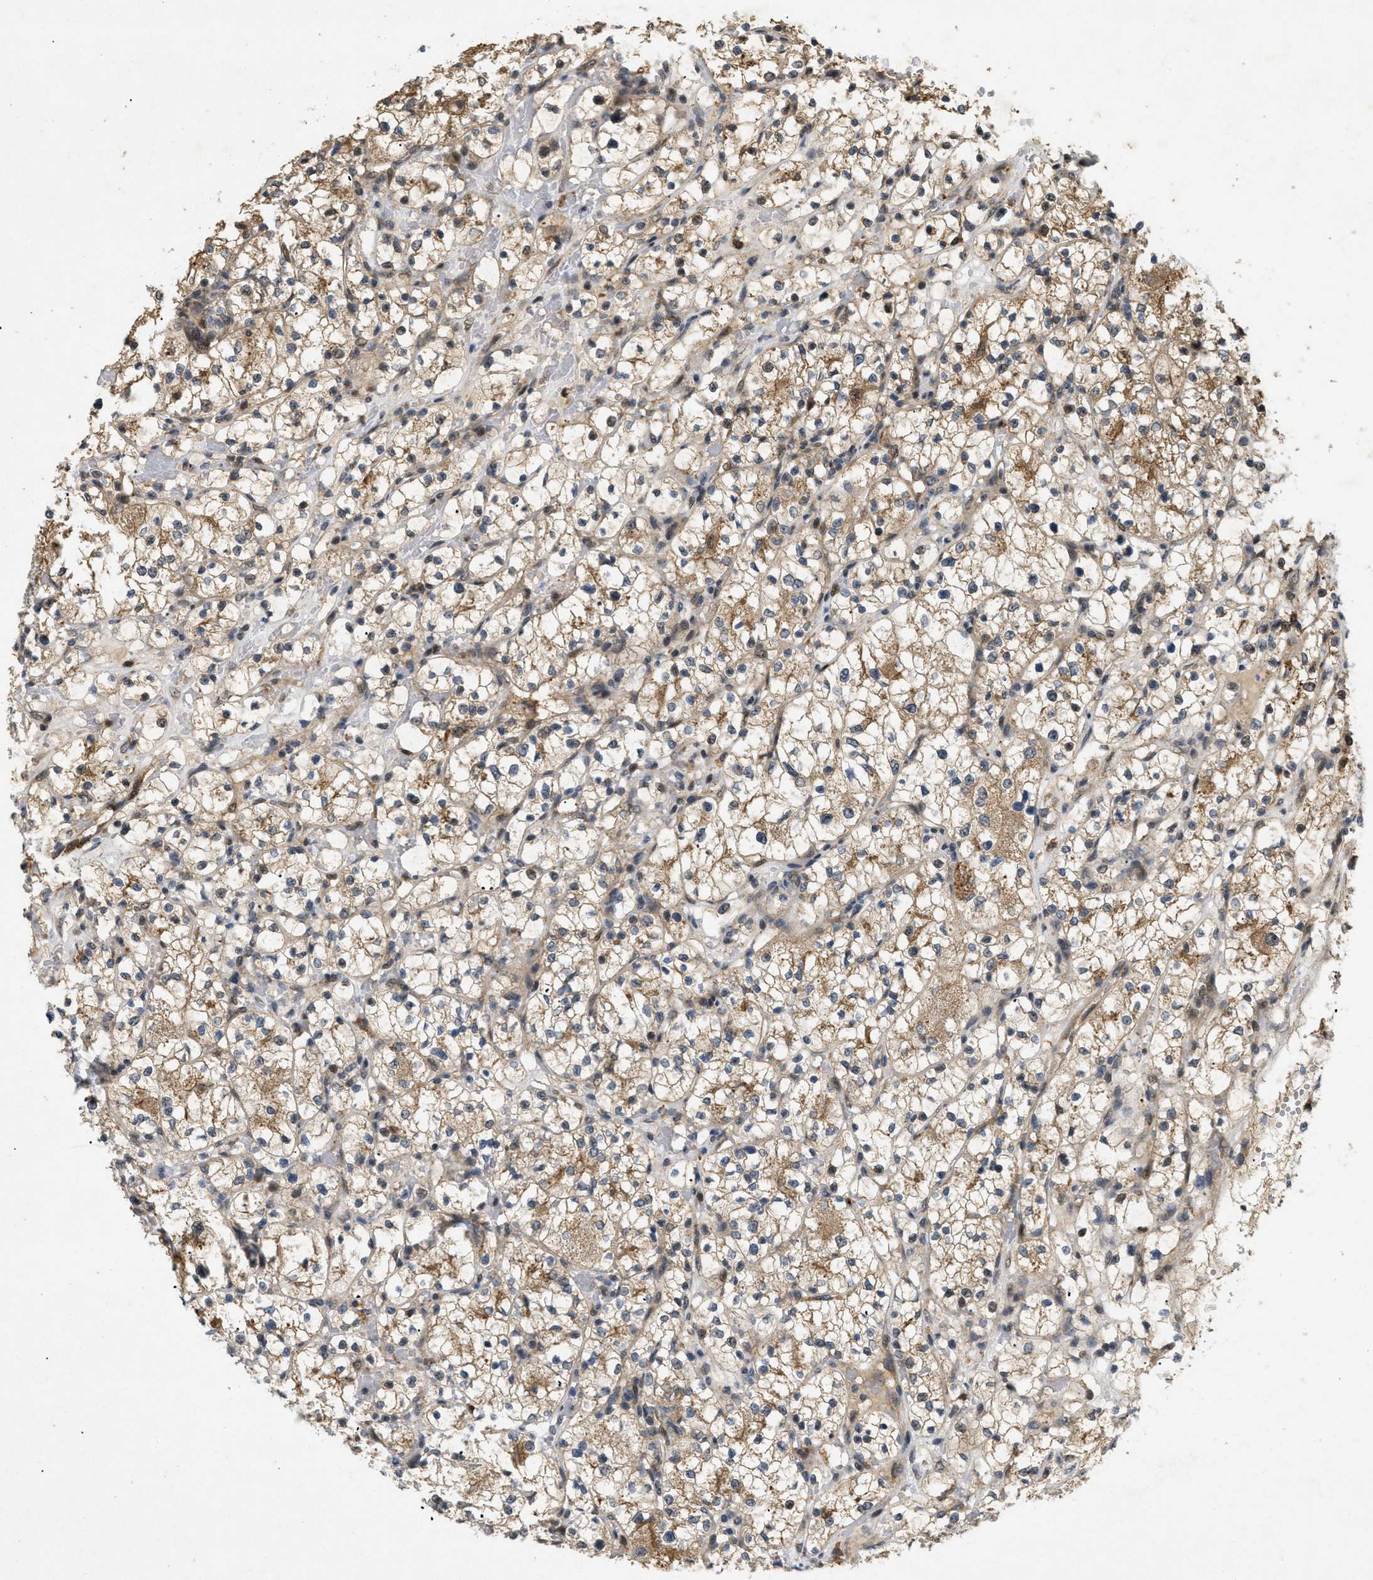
{"staining": {"intensity": "moderate", "quantity": "25%-75%", "location": "cytoplasmic/membranous"}, "tissue": "renal cancer", "cell_type": "Tumor cells", "image_type": "cancer", "snomed": [{"axis": "morphology", "description": "Adenocarcinoma, NOS"}, {"axis": "topography", "description": "Kidney"}], "caption": "Immunohistochemical staining of renal cancer shows moderate cytoplasmic/membranous protein staining in about 25%-75% of tumor cells.", "gene": "PDGFB", "patient": {"sex": "female", "age": 60}}